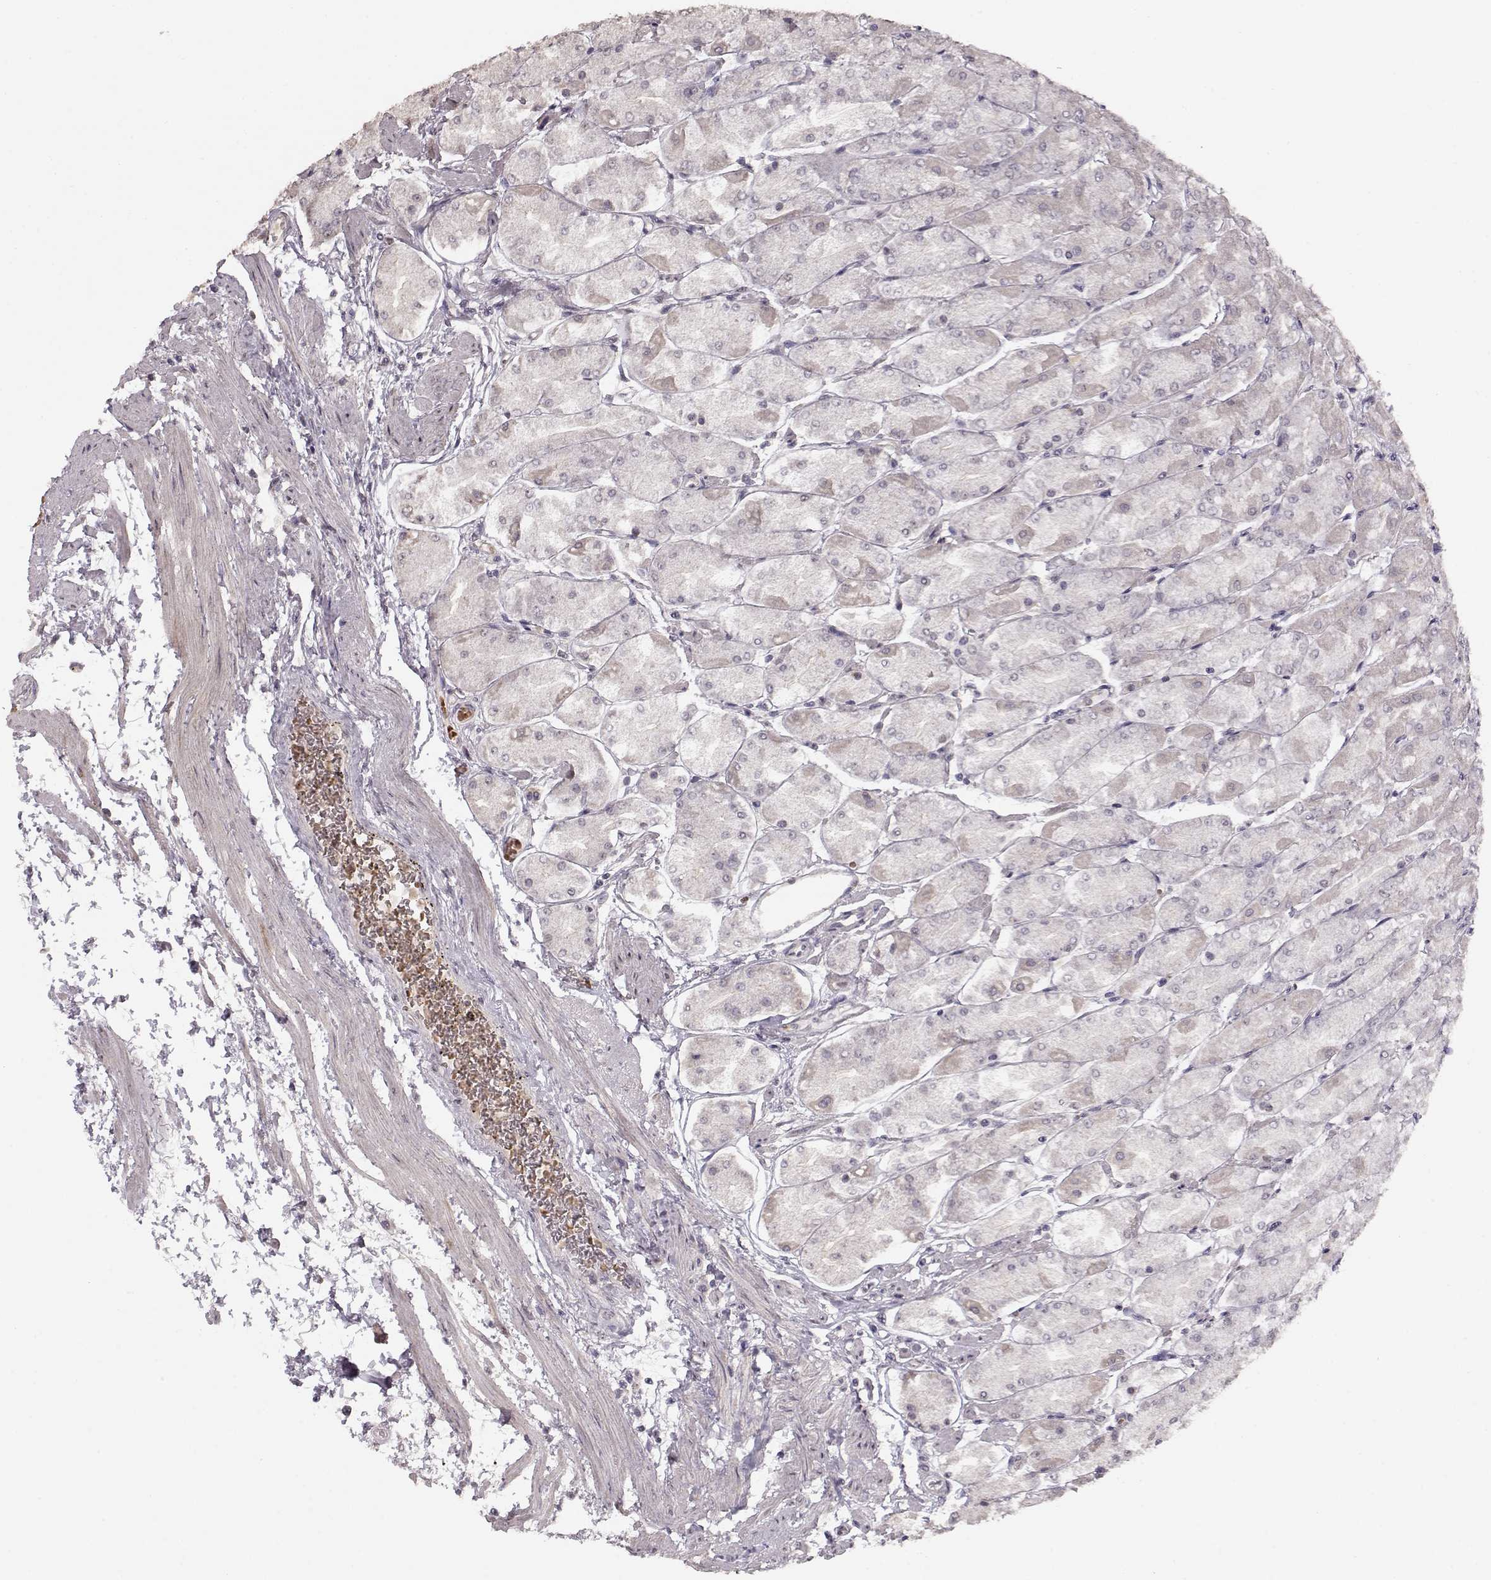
{"staining": {"intensity": "negative", "quantity": "none", "location": "none"}, "tissue": "stomach", "cell_type": "Glandular cells", "image_type": "normal", "snomed": [{"axis": "morphology", "description": "Normal tissue, NOS"}, {"axis": "topography", "description": "Stomach, upper"}], "caption": "IHC micrograph of unremarkable stomach: human stomach stained with DAB displays no significant protein positivity in glandular cells.", "gene": "PCP4", "patient": {"sex": "male", "age": 60}}